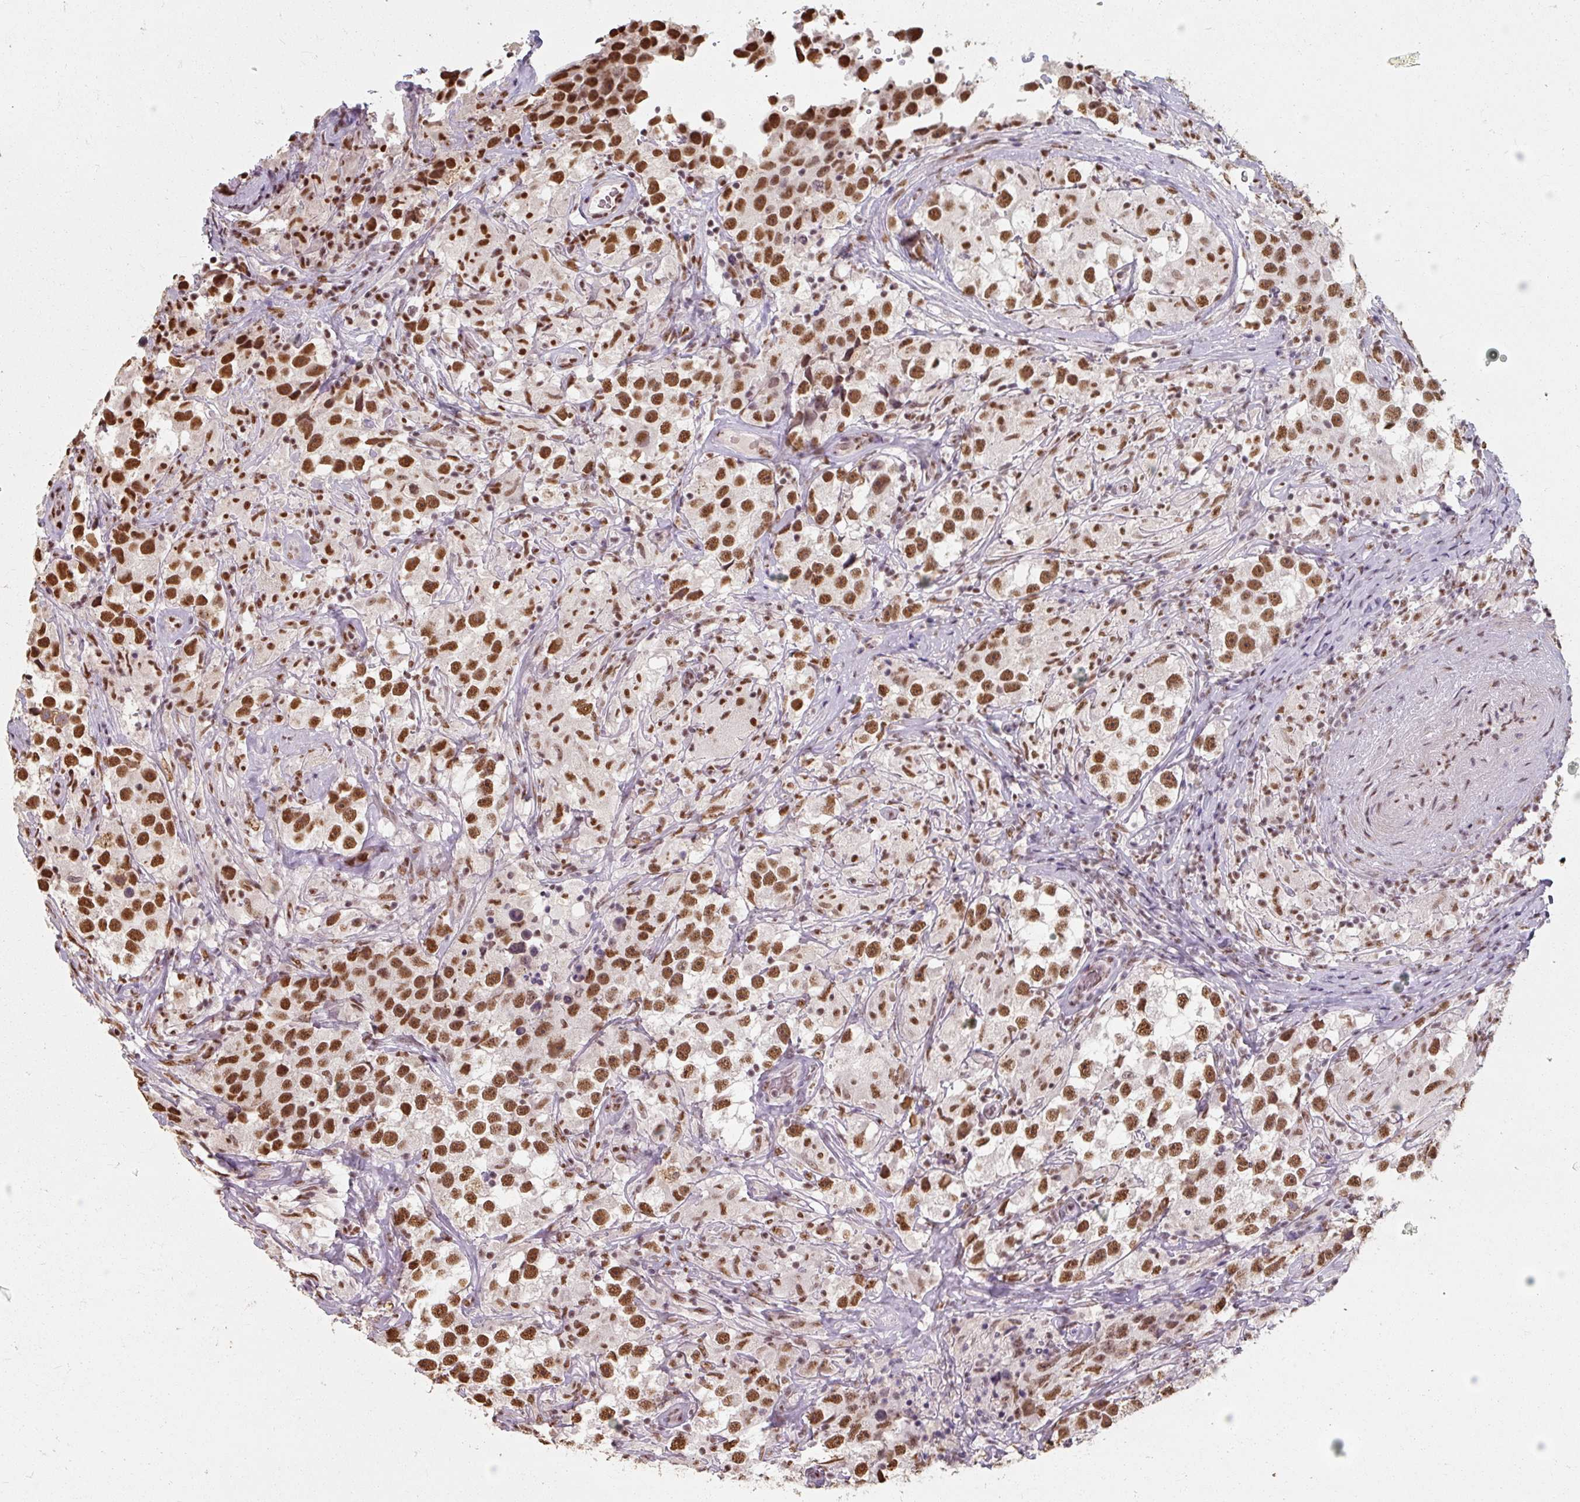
{"staining": {"intensity": "strong", "quantity": ">75%", "location": "nuclear"}, "tissue": "testis cancer", "cell_type": "Tumor cells", "image_type": "cancer", "snomed": [{"axis": "morphology", "description": "Seminoma, NOS"}, {"axis": "topography", "description": "Testis"}], "caption": "Protein expression by immunohistochemistry exhibits strong nuclear positivity in about >75% of tumor cells in seminoma (testis). (brown staining indicates protein expression, while blue staining denotes nuclei).", "gene": "ZFTRAF1", "patient": {"sex": "male", "age": 46}}